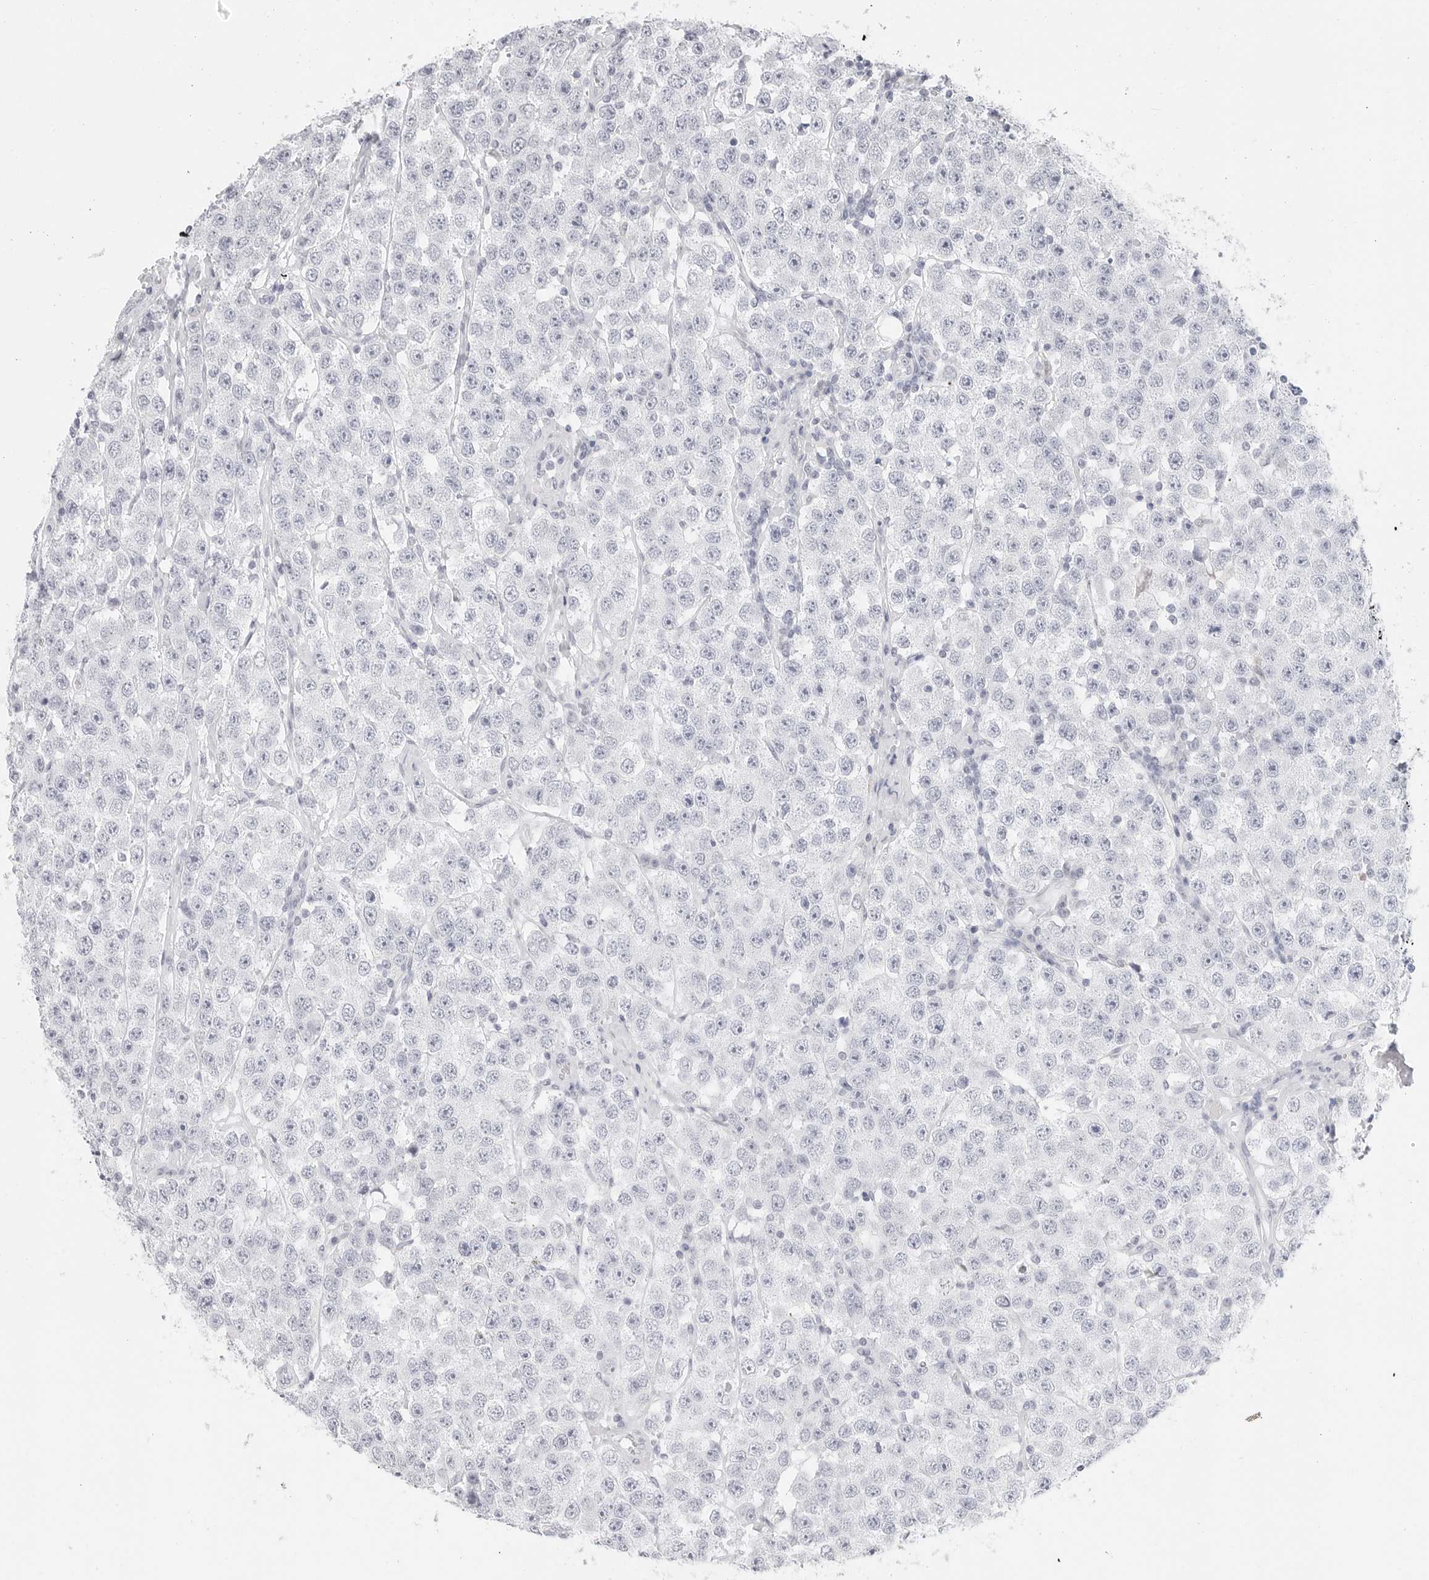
{"staining": {"intensity": "negative", "quantity": "none", "location": "none"}, "tissue": "testis cancer", "cell_type": "Tumor cells", "image_type": "cancer", "snomed": [{"axis": "morphology", "description": "Seminoma, NOS"}, {"axis": "topography", "description": "Testis"}], "caption": "Tumor cells are negative for brown protein staining in seminoma (testis).", "gene": "HMGCS2", "patient": {"sex": "male", "age": 28}}